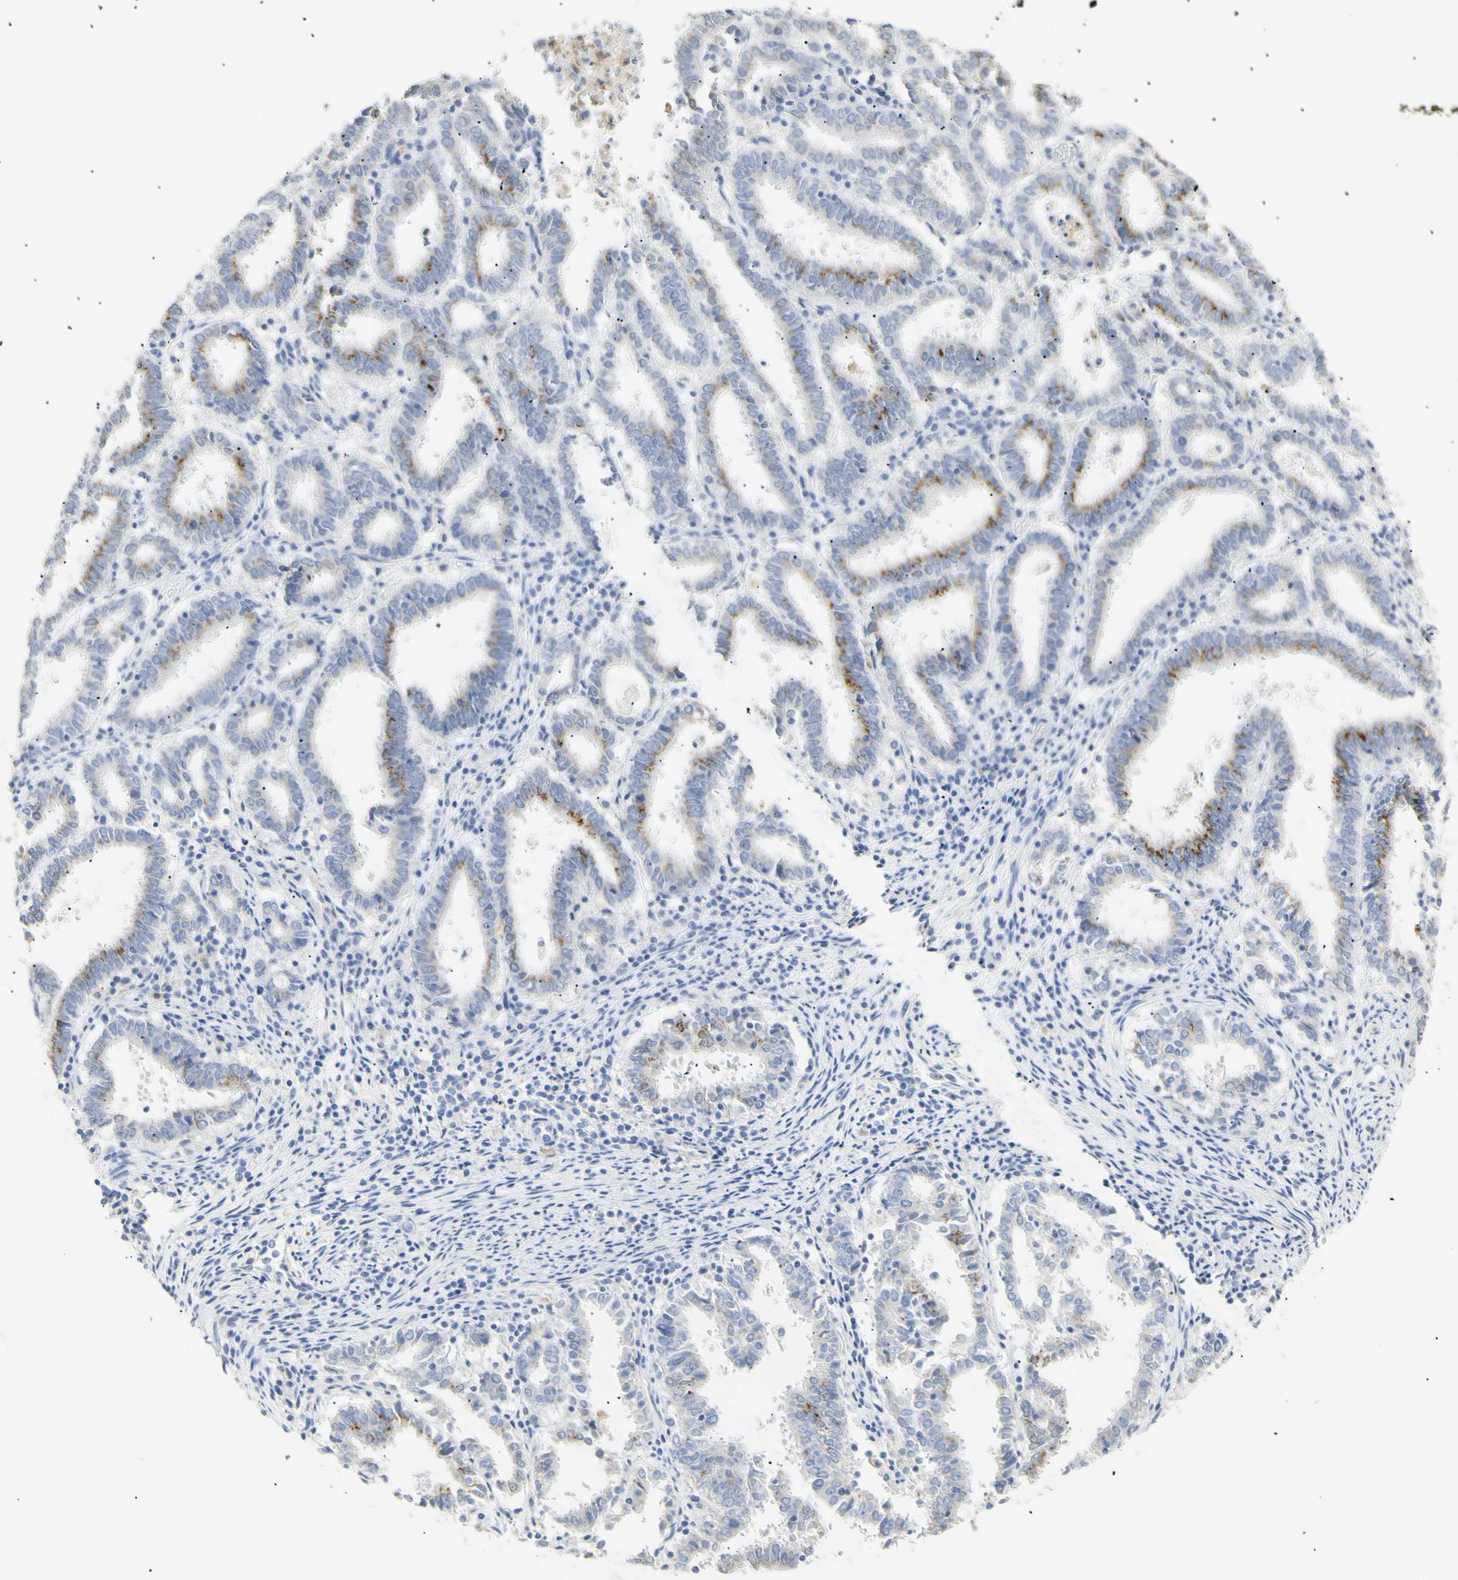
{"staining": {"intensity": "moderate", "quantity": "25%-75%", "location": "cytoplasmic/membranous"}, "tissue": "endometrial cancer", "cell_type": "Tumor cells", "image_type": "cancer", "snomed": [{"axis": "morphology", "description": "Adenocarcinoma, NOS"}, {"axis": "topography", "description": "Uterus"}], "caption": "The histopathology image reveals immunohistochemical staining of endometrial cancer. There is moderate cytoplasmic/membranous positivity is appreciated in about 25%-75% of tumor cells.", "gene": "B4GALNT3", "patient": {"sex": "female", "age": 83}}